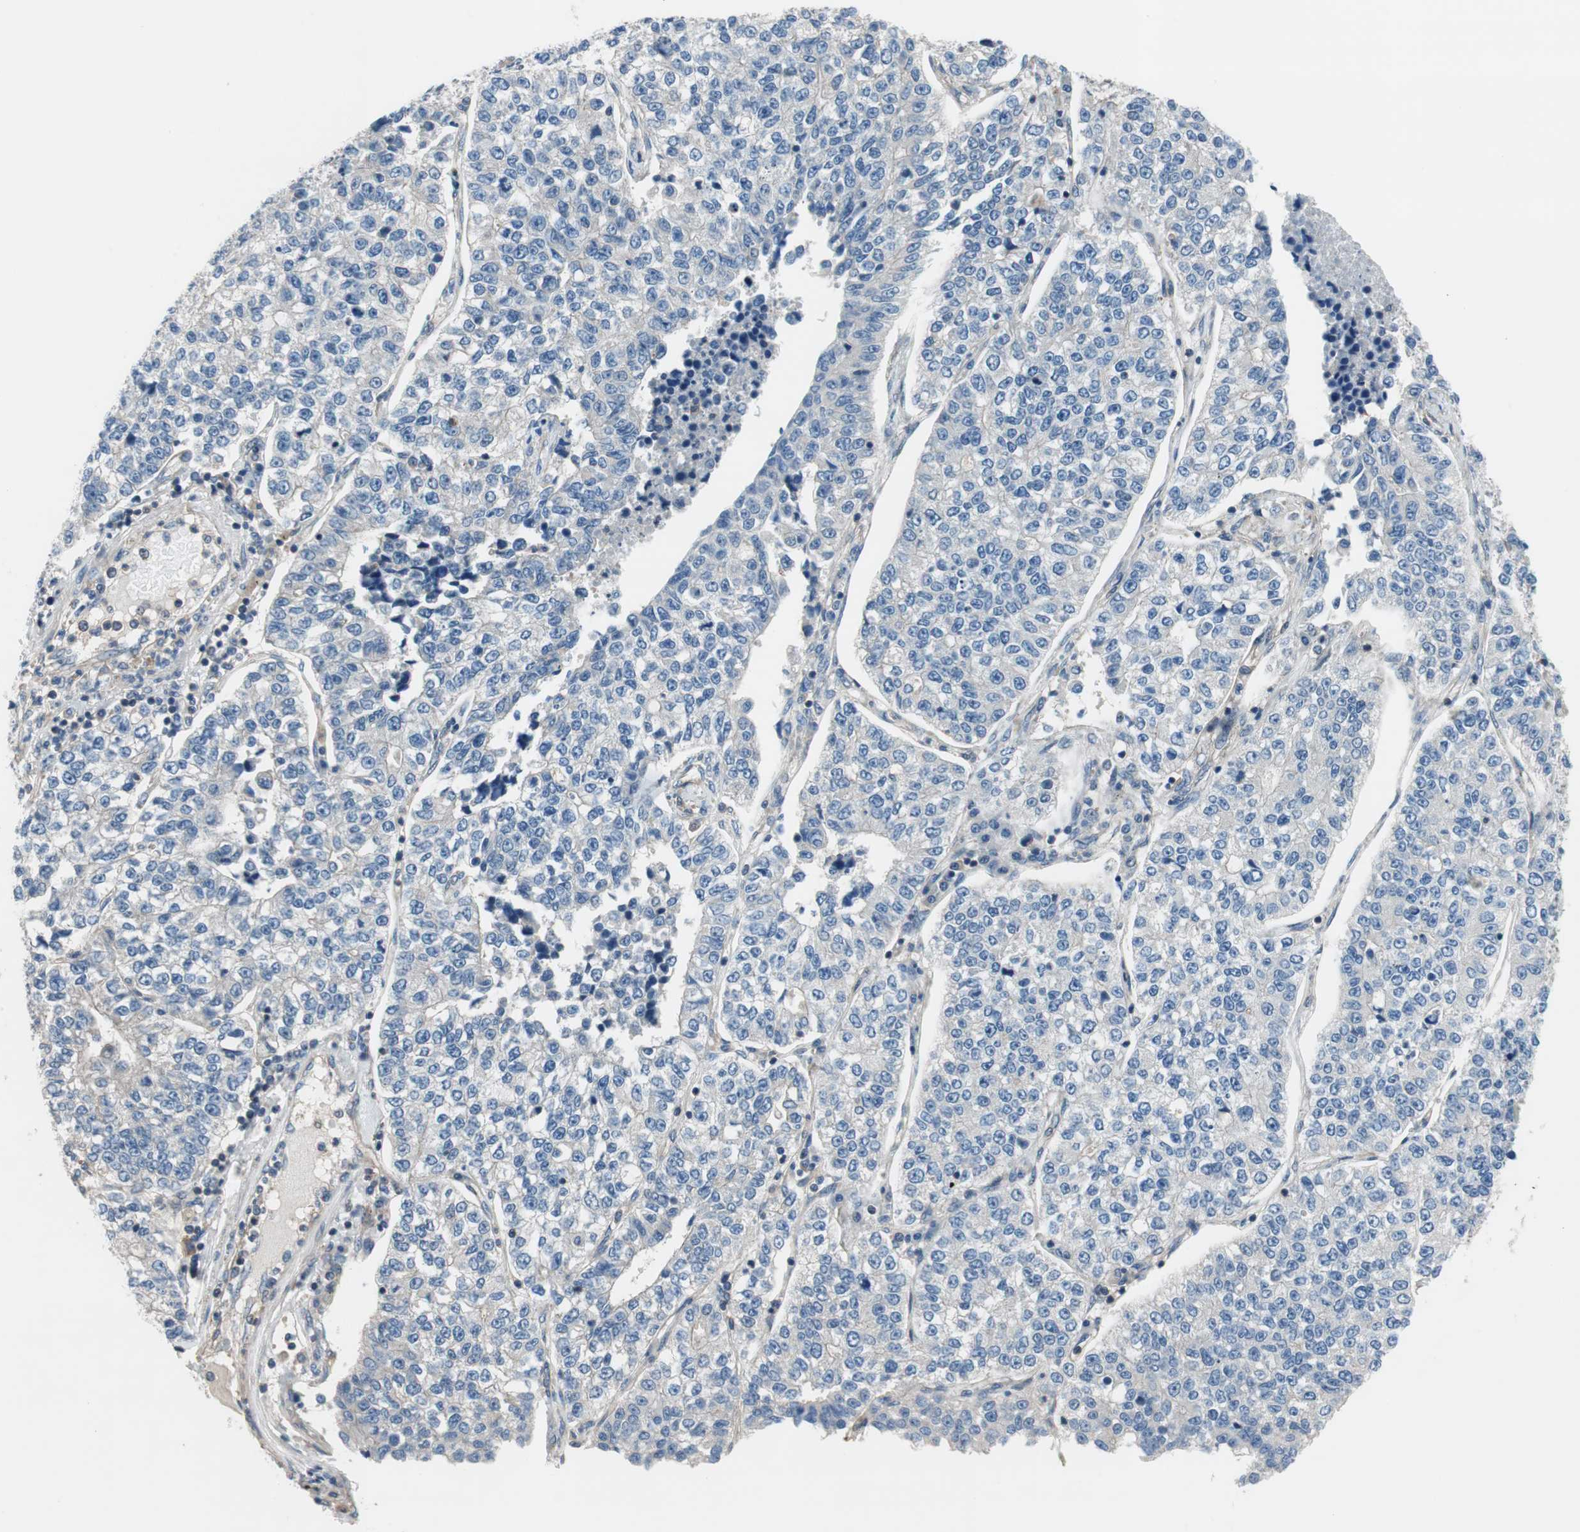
{"staining": {"intensity": "negative", "quantity": "none", "location": "none"}, "tissue": "lung cancer", "cell_type": "Tumor cells", "image_type": "cancer", "snomed": [{"axis": "morphology", "description": "Adenocarcinoma, NOS"}, {"axis": "topography", "description": "Lung"}], "caption": "This is a image of immunohistochemistry staining of lung cancer, which shows no expression in tumor cells. (Stains: DAB (3,3'-diaminobenzidine) immunohistochemistry (IHC) with hematoxylin counter stain, Microscopy: brightfield microscopy at high magnification).", "gene": "CALML3", "patient": {"sex": "male", "age": 49}}